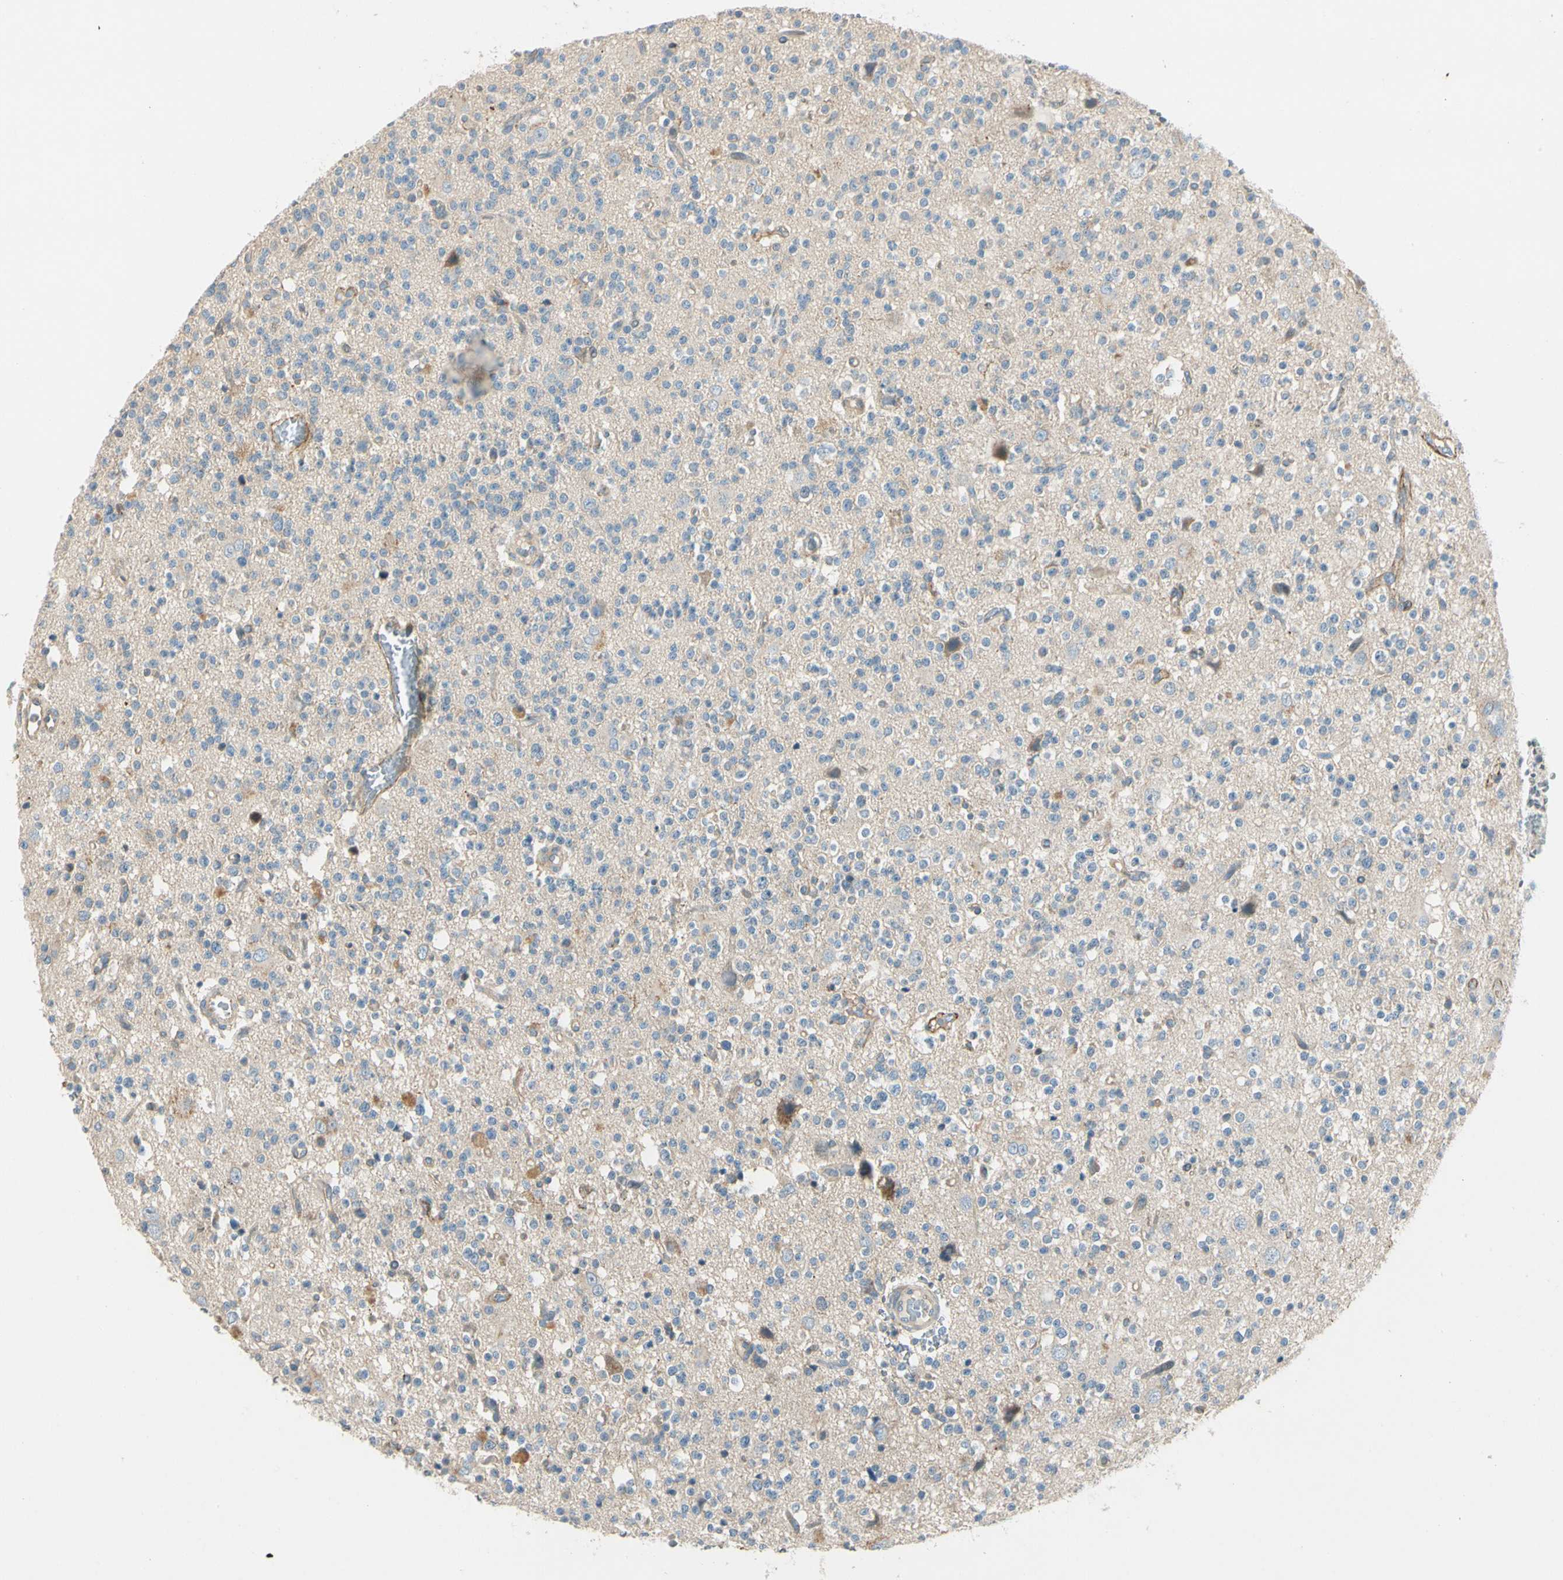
{"staining": {"intensity": "weak", "quantity": "<25%", "location": "cytoplasmic/membranous"}, "tissue": "glioma", "cell_type": "Tumor cells", "image_type": "cancer", "snomed": [{"axis": "morphology", "description": "Glioma, malignant, High grade"}, {"axis": "topography", "description": "Brain"}], "caption": "Immunohistochemistry micrograph of neoplastic tissue: human glioma stained with DAB reveals no significant protein staining in tumor cells.", "gene": "CDH6", "patient": {"sex": "male", "age": 47}}